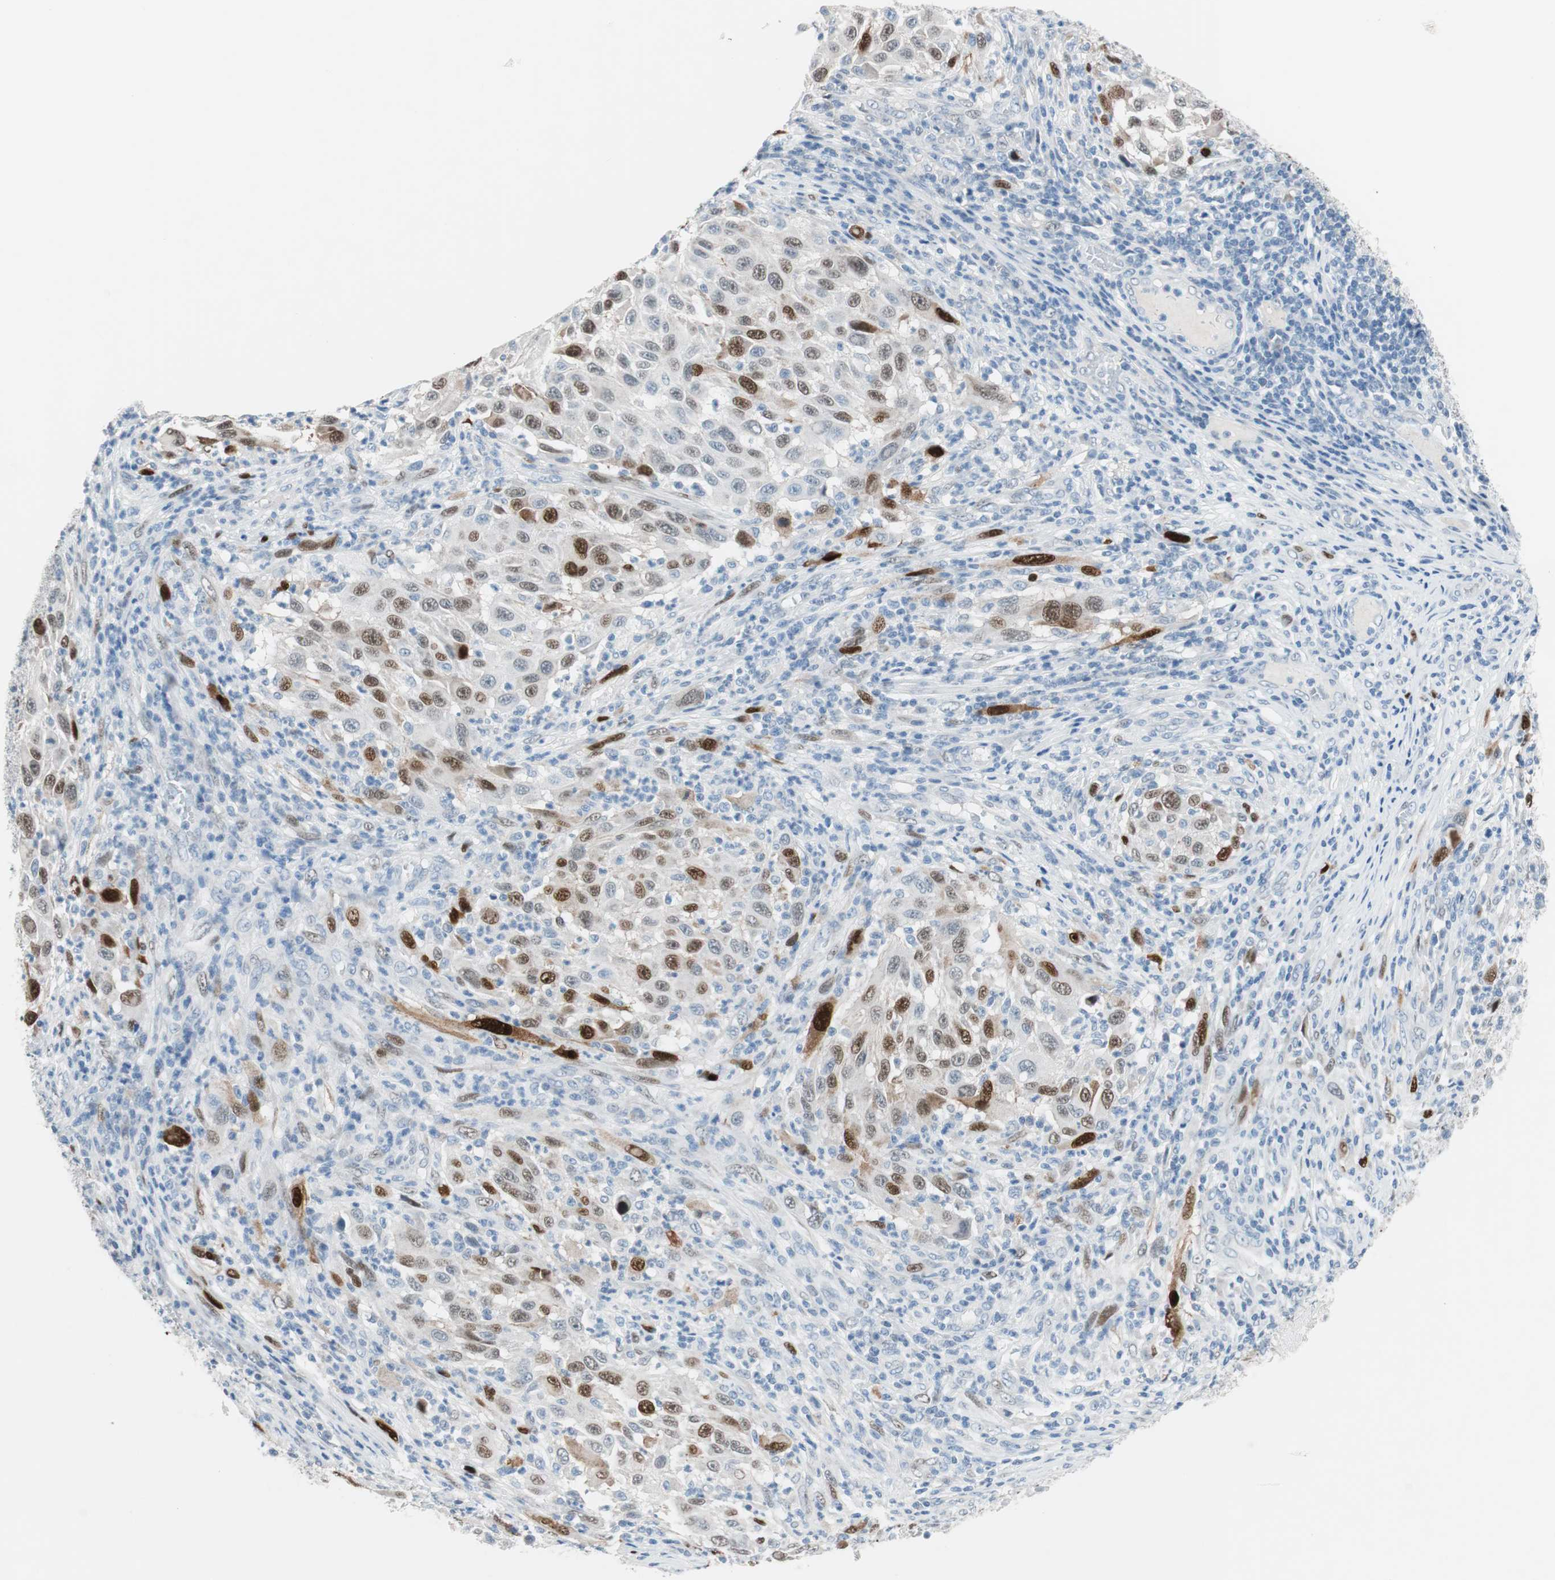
{"staining": {"intensity": "moderate", "quantity": "25%-75%", "location": "nuclear"}, "tissue": "melanoma", "cell_type": "Tumor cells", "image_type": "cancer", "snomed": [{"axis": "morphology", "description": "Malignant melanoma, Metastatic site"}, {"axis": "topography", "description": "Lymph node"}], "caption": "Immunohistochemical staining of malignant melanoma (metastatic site) demonstrates moderate nuclear protein expression in approximately 25%-75% of tumor cells.", "gene": "FOSL1", "patient": {"sex": "male", "age": 61}}